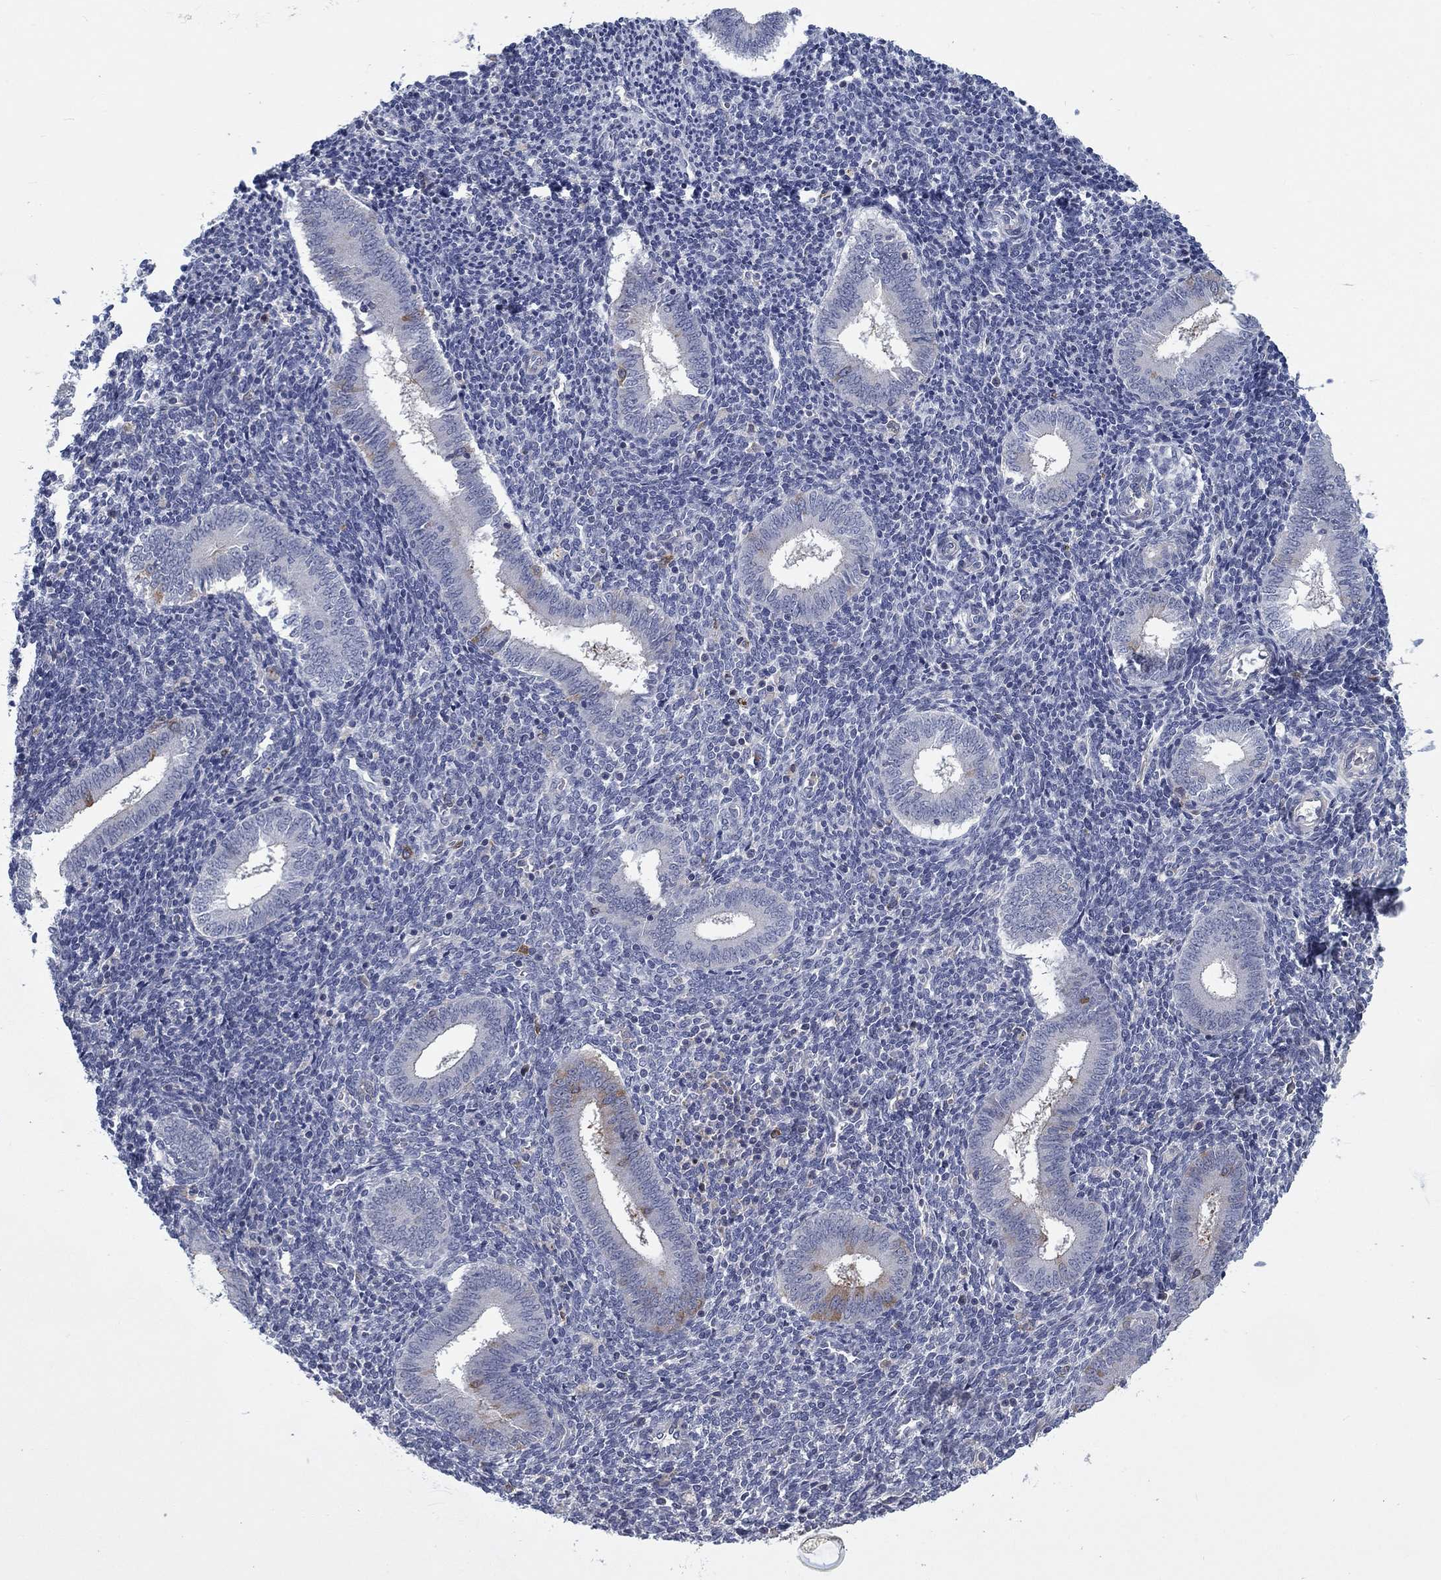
{"staining": {"intensity": "negative", "quantity": "none", "location": "none"}, "tissue": "endometrium", "cell_type": "Cells in endometrial stroma", "image_type": "normal", "snomed": [{"axis": "morphology", "description": "Normal tissue, NOS"}, {"axis": "topography", "description": "Endometrium"}], "caption": "Immunohistochemical staining of benign human endometrium shows no significant expression in cells in endometrial stroma. (DAB (3,3'-diaminobenzidine) immunohistochemistry visualized using brightfield microscopy, high magnification).", "gene": "KIF15", "patient": {"sex": "female", "age": 25}}